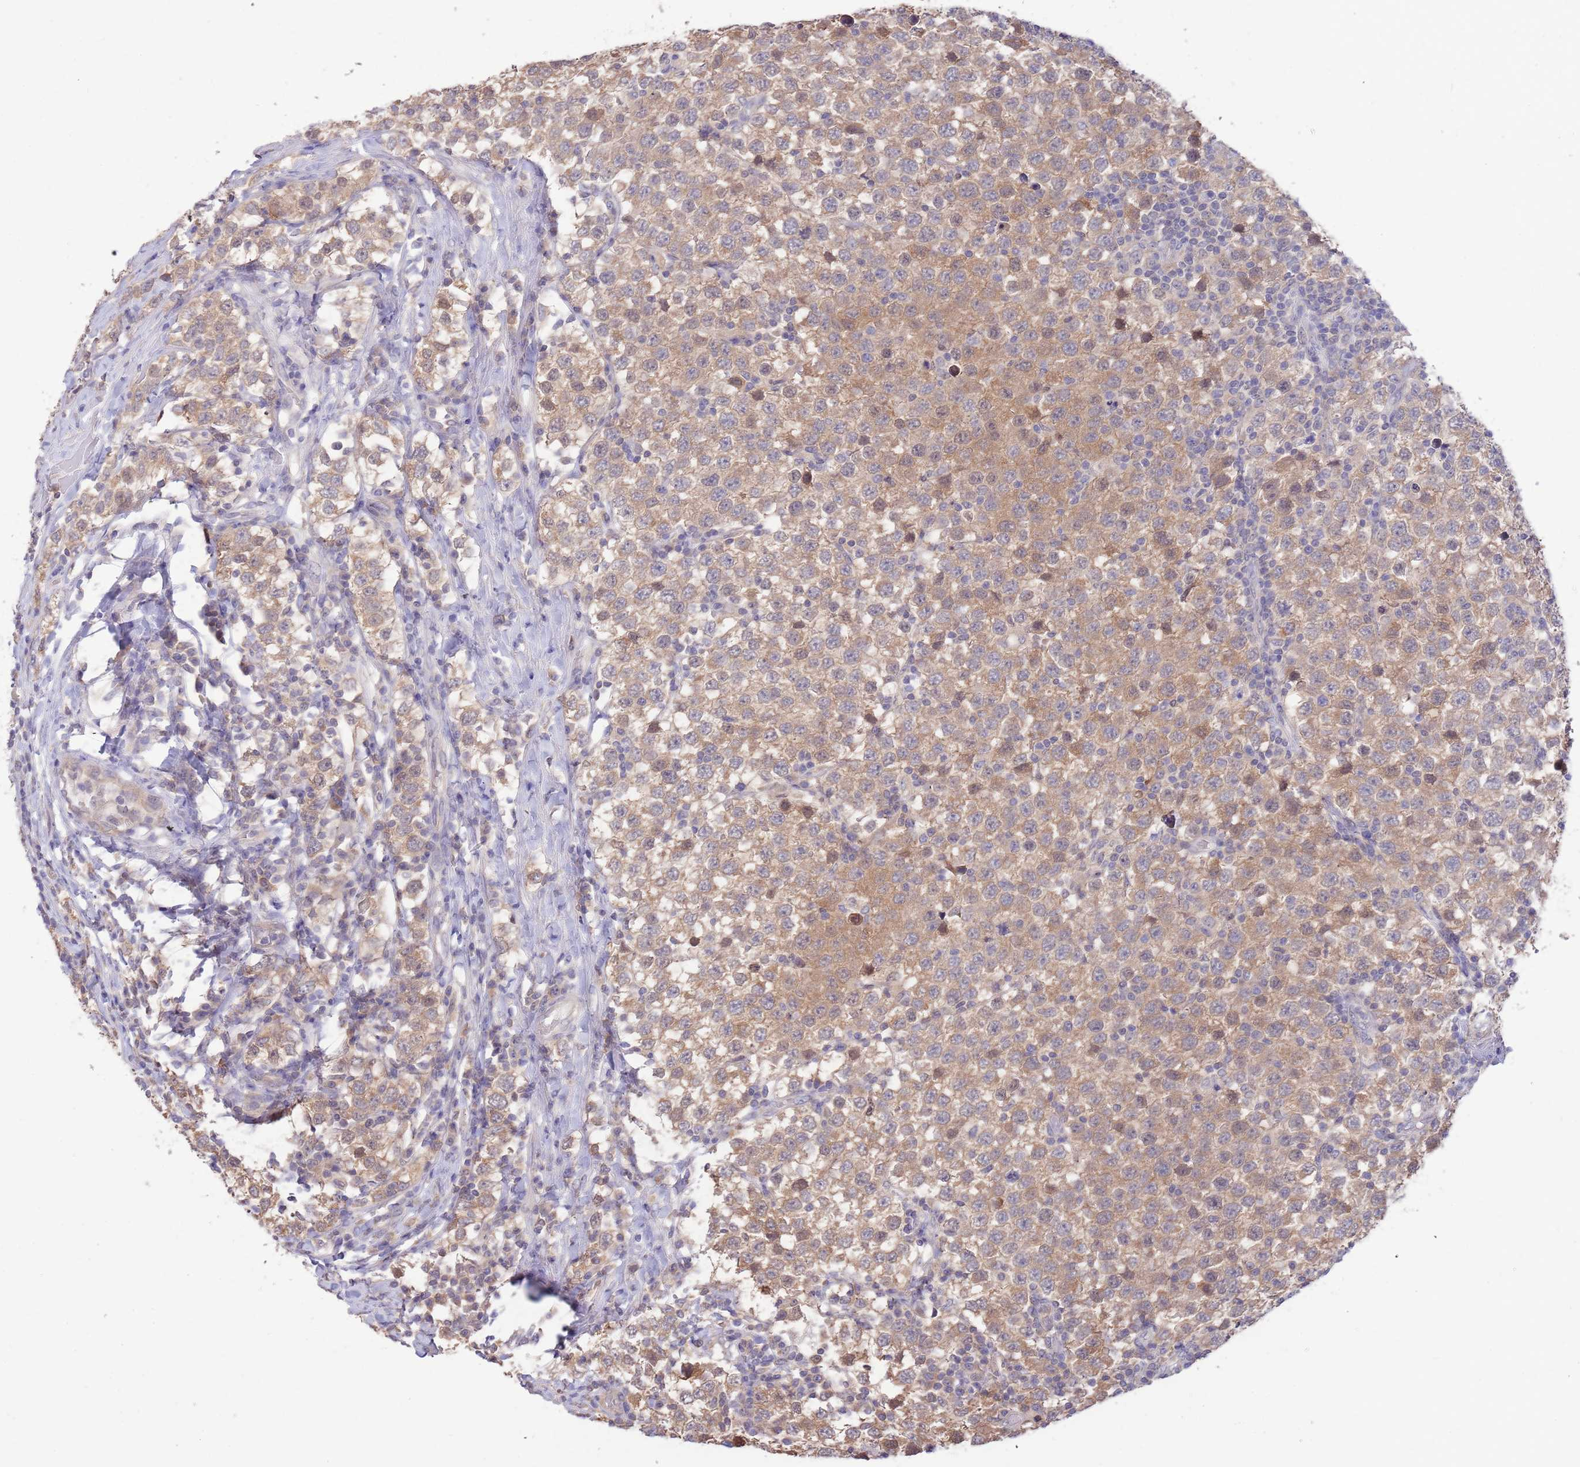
{"staining": {"intensity": "moderate", "quantity": ">75%", "location": "cytoplasmic/membranous,nuclear"}, "tissue": "testis cancer", "cell_type": "Tumor cells", "image_type": "cancer", "snomed": [{"axis": "morphology", "description": "Seminoma, NOS"}, {"axis": "topography", "description": "Testis"}], "caption": "Immunohistochemical staining of testis cancer (seminoma) demonstrates medium levels of moderate cytoplasmic/membranous and nuclear positivity in approximately >75% of tumor cells. (DAB (3,3'-diaminobenzidine) = brown stain, brightfield microscopy at high magnification).", "gene": "AP5S1", "patient": {"sex": "male", "age": 34}}